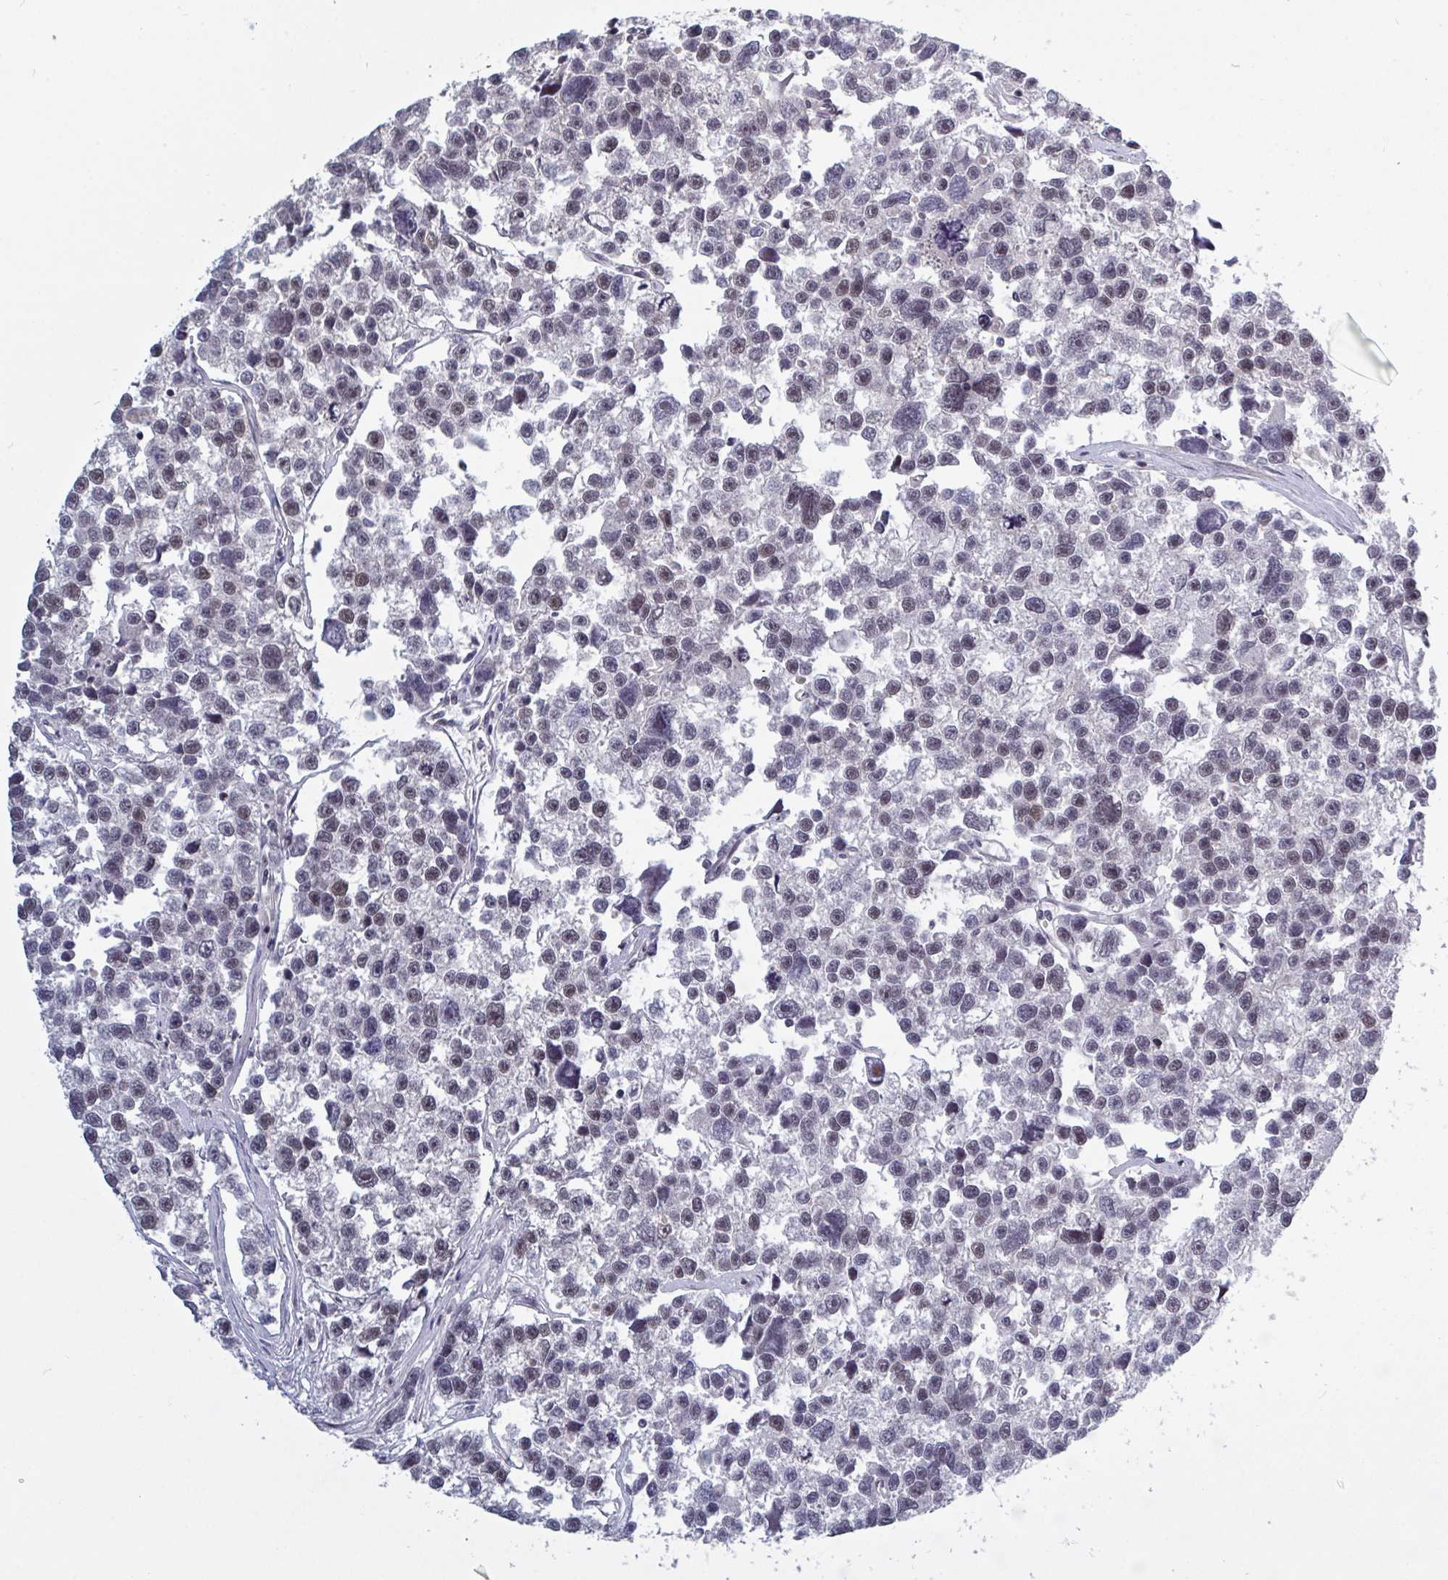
{"staining": {"intensity": "weak", "quantity": ">75%", "location": "nuclear"}, "tissue": "testis cancer", "cell_type": "Tumor cells", "image_type": "cancer", "snomed": [{"axis": "morphology", "description": "Seminoma, NOS"}, {"axis": "topography", "description": "Testis"}], "caption": "Tumor cells exhibit low levels of weak nuclear expression in approximately >75% of cells in human testis cancer (seminoma).", "gene": "BCL7B", "patient": {"sex": "male", "age": 26}}